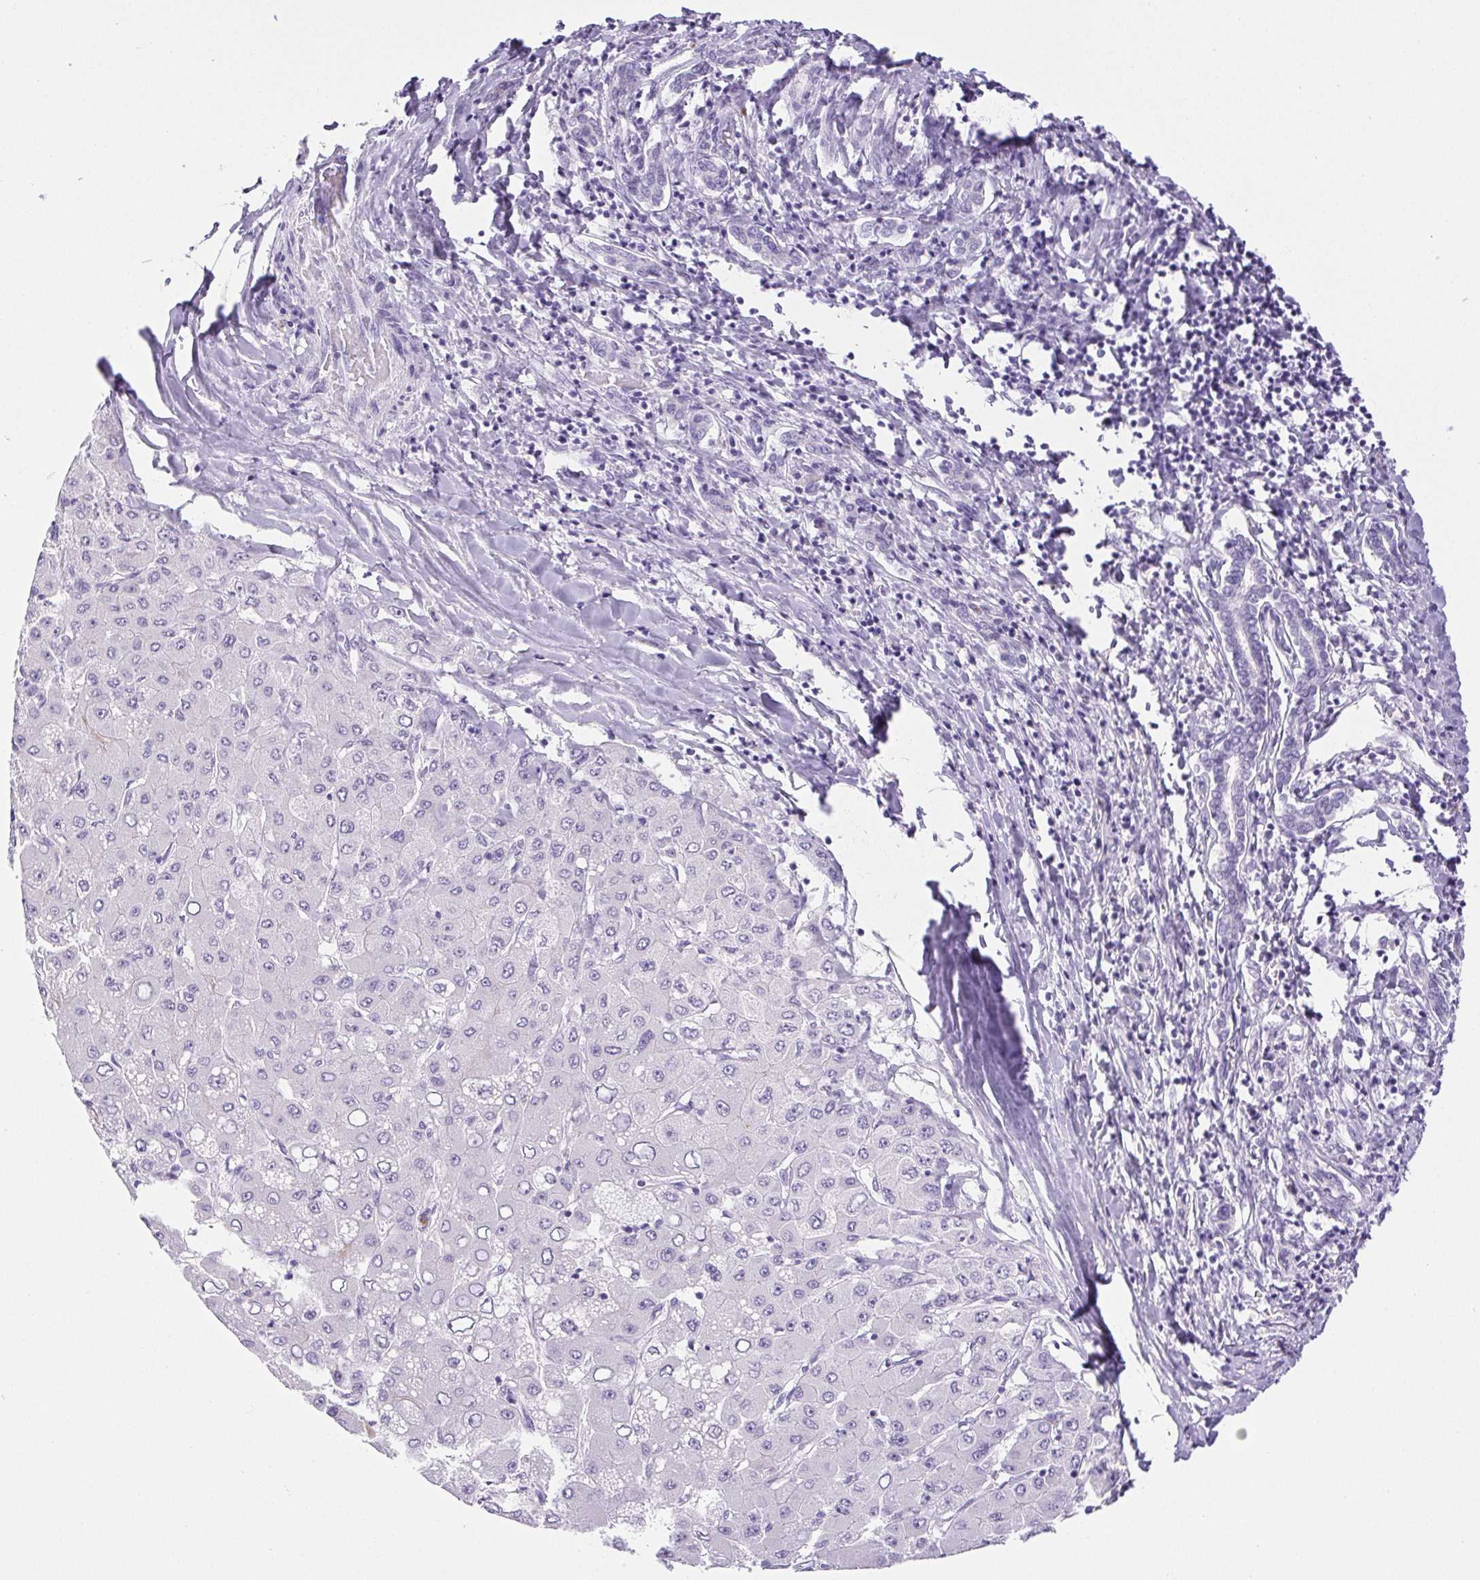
{"staining": {"intensity": "negative", "quantity": "none", "location": "none"}, "tissue": "liver cancer", "cell_type": "Tumor cells", "image_type": "cancer", "snomed": [{"axis": "morphology", "description": "Carcinoma, Hepatocellular, NOS"}, {"axis": "topography", "description": "Liver"}], "caption": "A high-resolution photomicrograph shows immunohistochemistry (IHC) staining of liver hepatocellular carcinoma, which shows no significant expression in tumor cells.", "gene": "PAPPA2", "patient": {"sex": "male", "age": 40}}